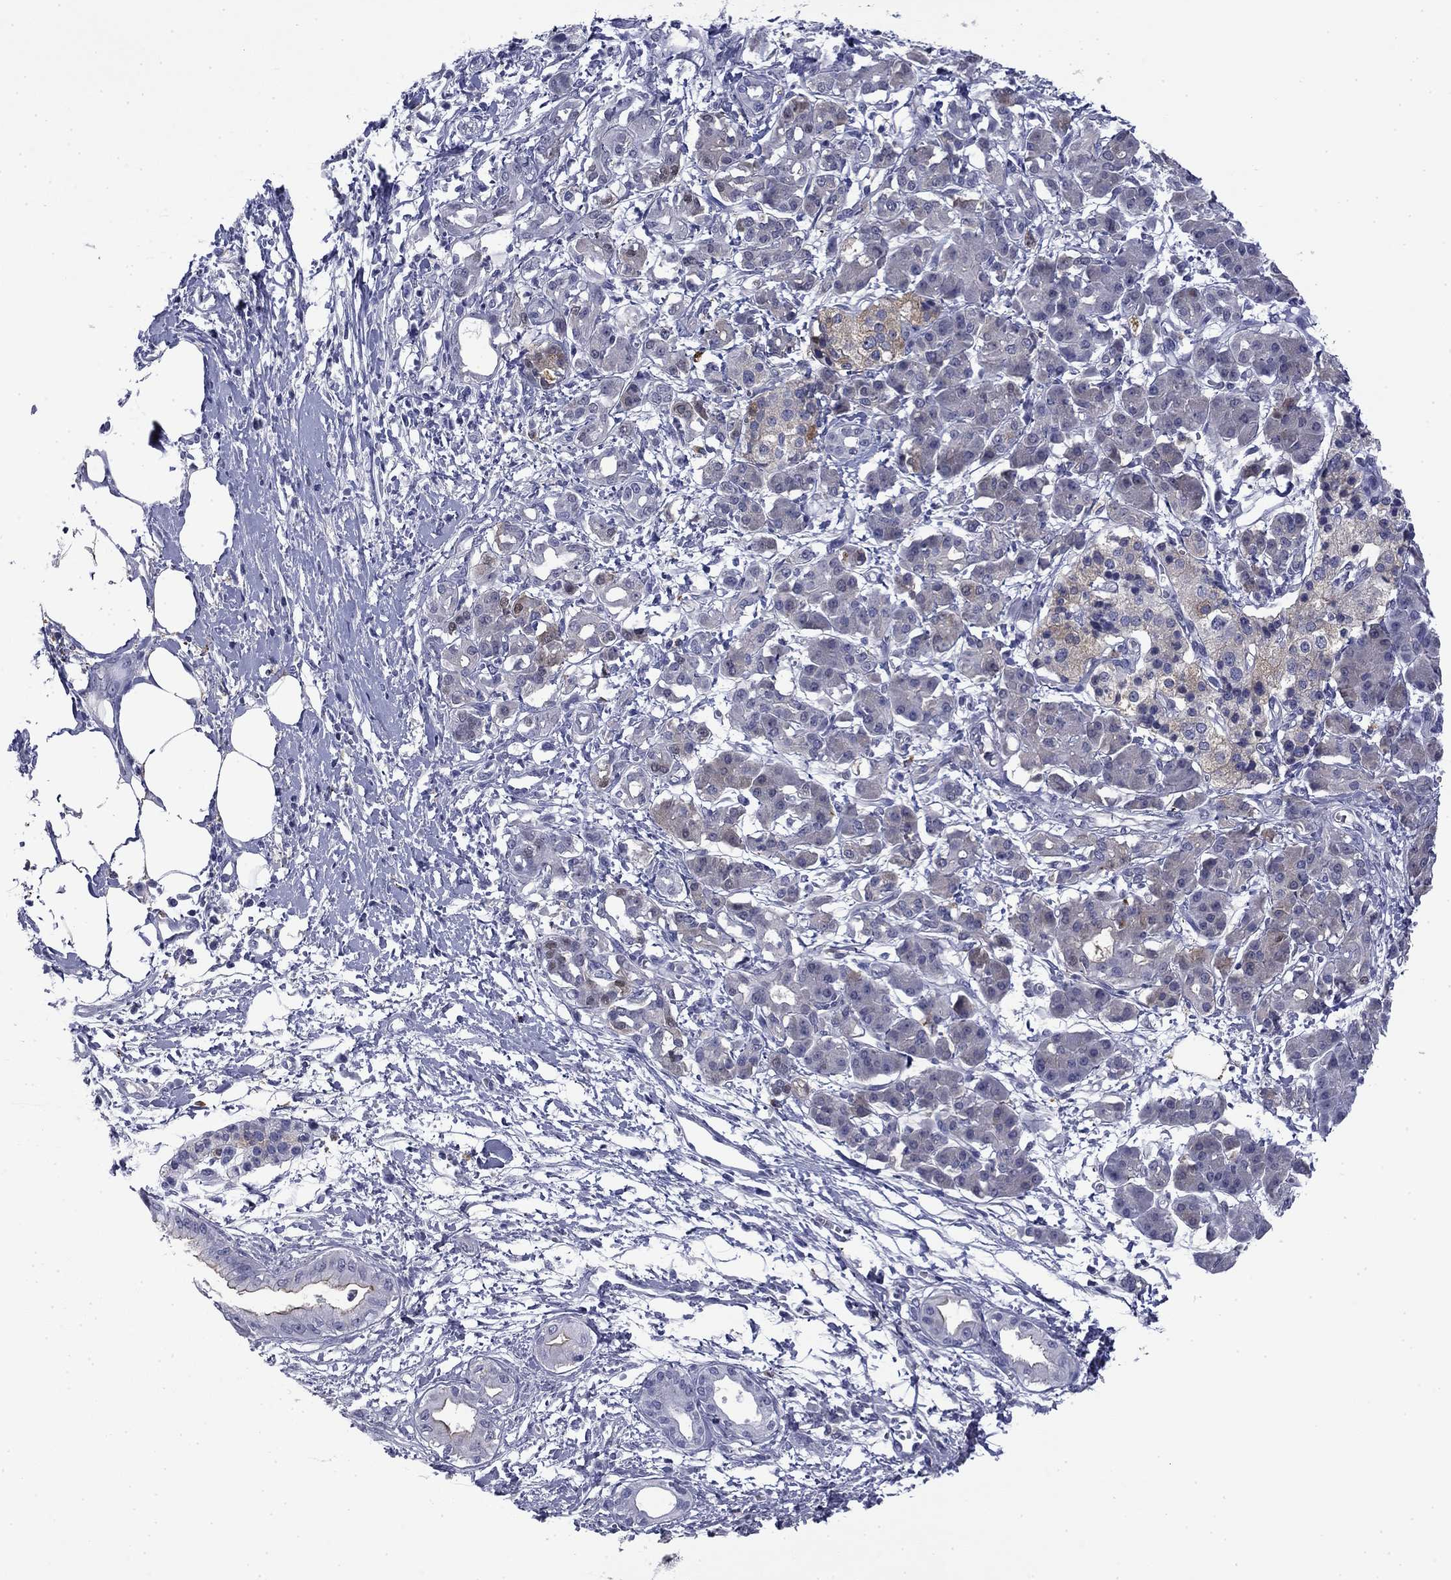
{"staining": {"intensity": "negative", "quantity": "none", "location": "none"}, "tissue": "pancreatic cancer", "cell_type": "Tumor cells", "image_type": "cancer", "snomed": [{"axis": "morphology", "description": "Adenocarcinoma, NOS"}, {"axis": "topography", "description": "Pancreas"}], "caption": "Immunohistochemistry of human pancreatic adenocarcinoma displays no staining in tumor cells.", "gene": "BCL2L14", "patient": {"sex": "male", "age": 72}}